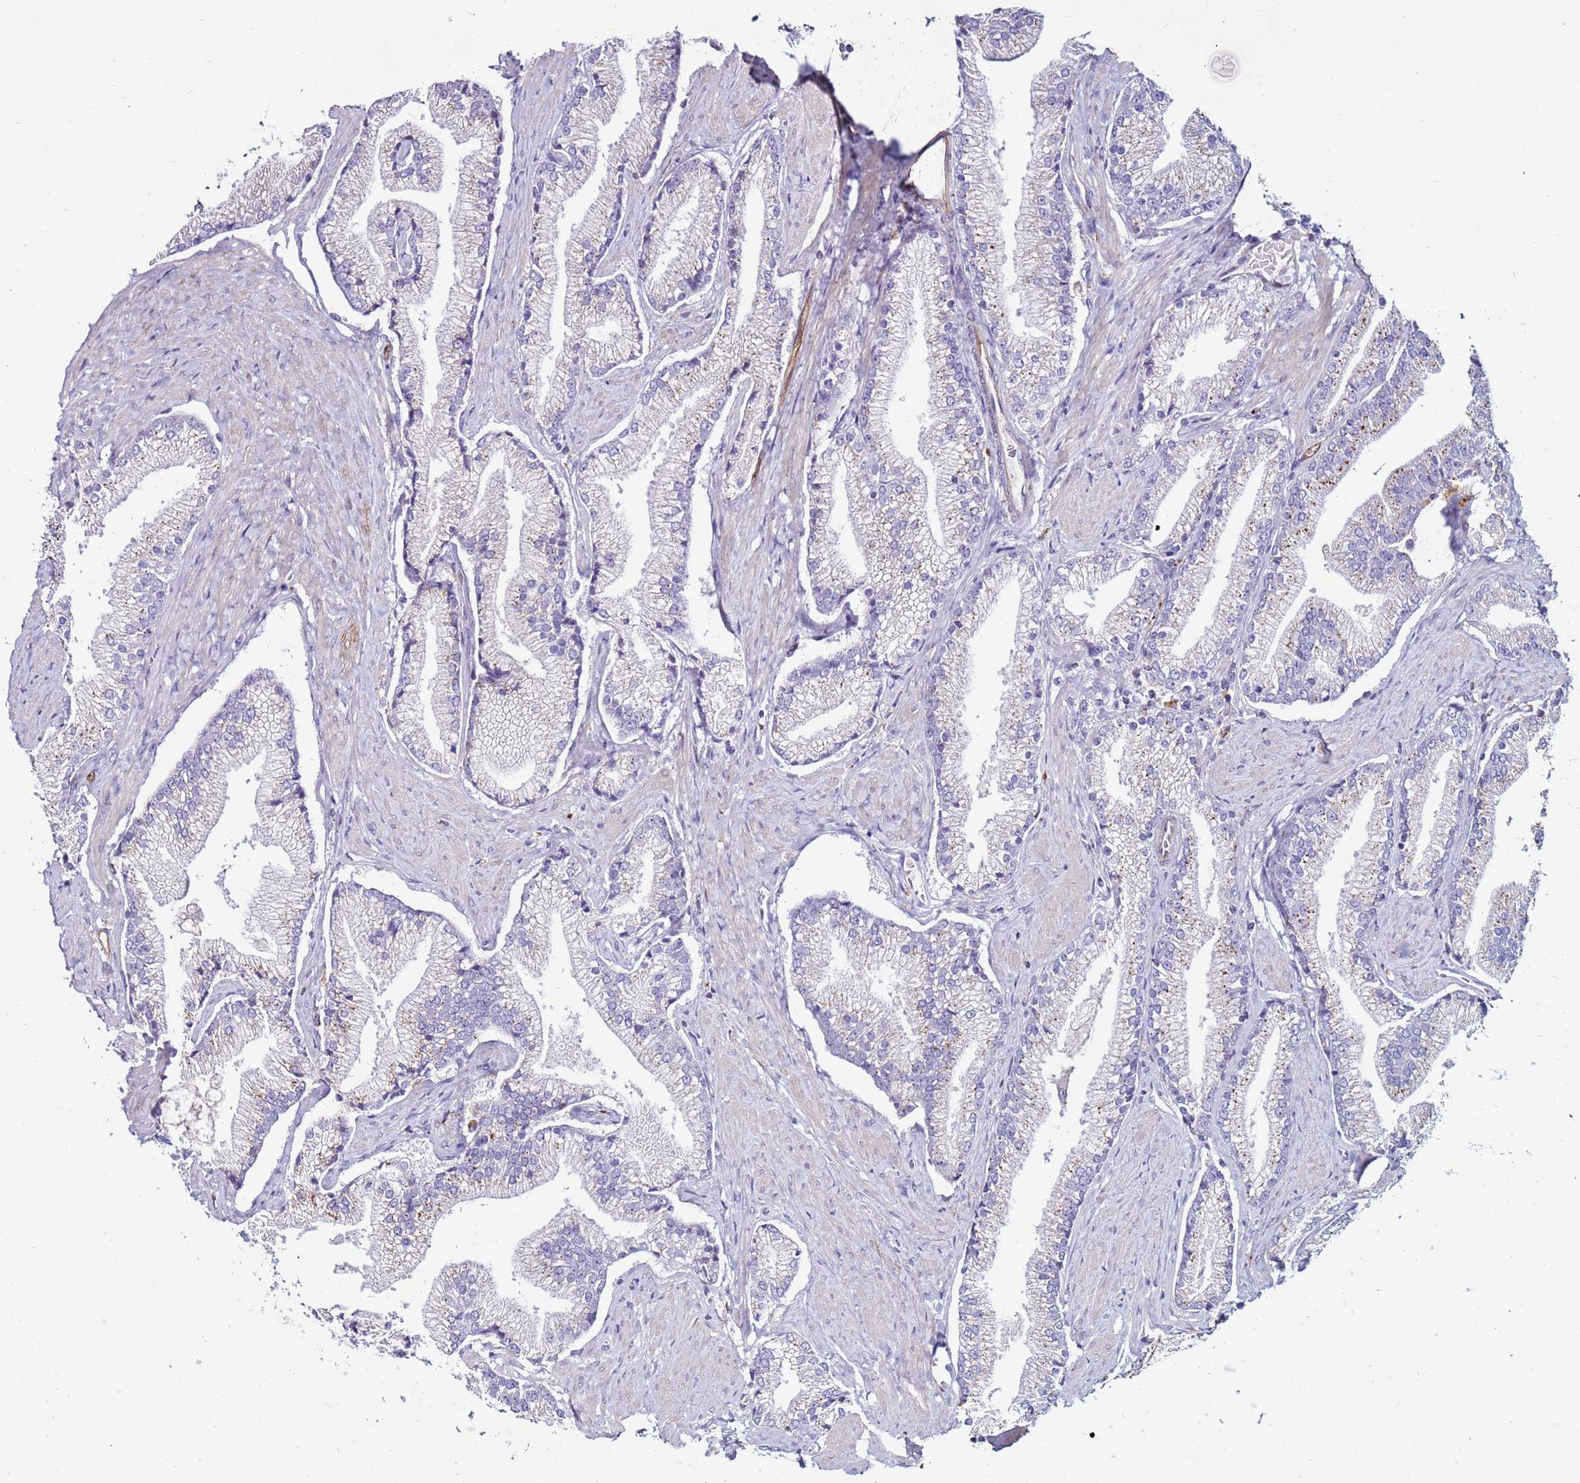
{"staining": {"intensity": "negative", "quantity": "none", "location": "none"}, "tissue": "prostate cancer", "cell_type": "Tumor cells", "image_type": "cancer", "snomed": [{"axis": "morphology", "description": "Adenocarcinoma, High grade"}, {"axis": "topography", "description": "Prostate"}], "caption": "Prostate high-grade adenocarcinoma was stained to show a protein in brown. There is no significant positivity in tumor cells.", "gene": "CLEC4M", "patient": {"sex": "male", "age": 67}}